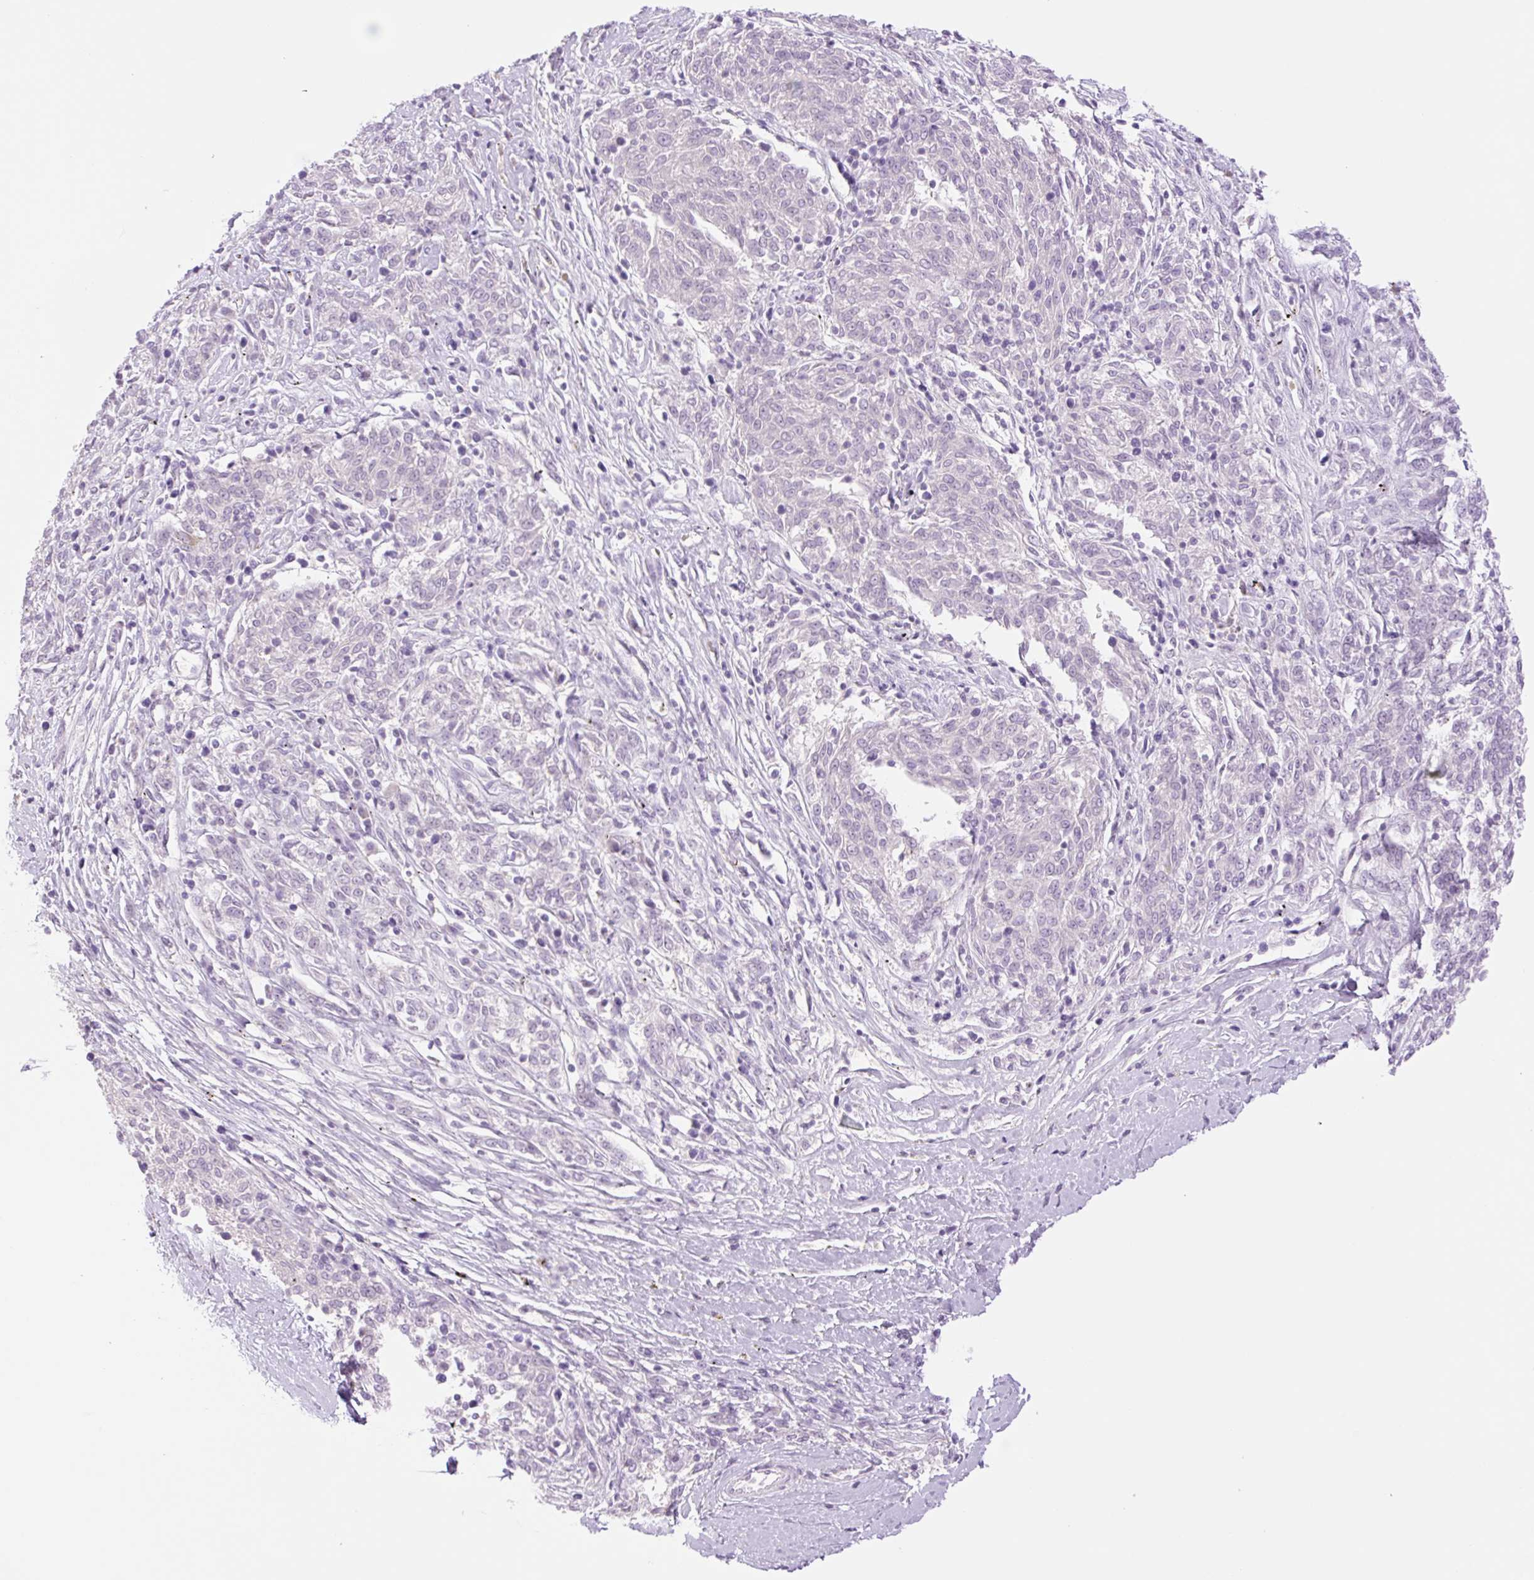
{"staining": {"intensity": "negative", "quantity": "none", "location": "none"}, "tissue": "melanoma", "cell_type": "Tumor cells", "image_type": "cancer", "snomed": [{"axis": "morphology", "description": "Malignant melanoma, NOS"}, {"axis": "topography", "description": "Skin"}], "caption": "An immunohistochemistry histopathology image of malignant melanoma is shown. There is no staining in tumor cells of malignant melanoma. (DAB immunohistochemistry visualized using brightfield microscopy, high magnification).", "gene": "TBX15", "patient": {"sex": "female", "age": 72}}